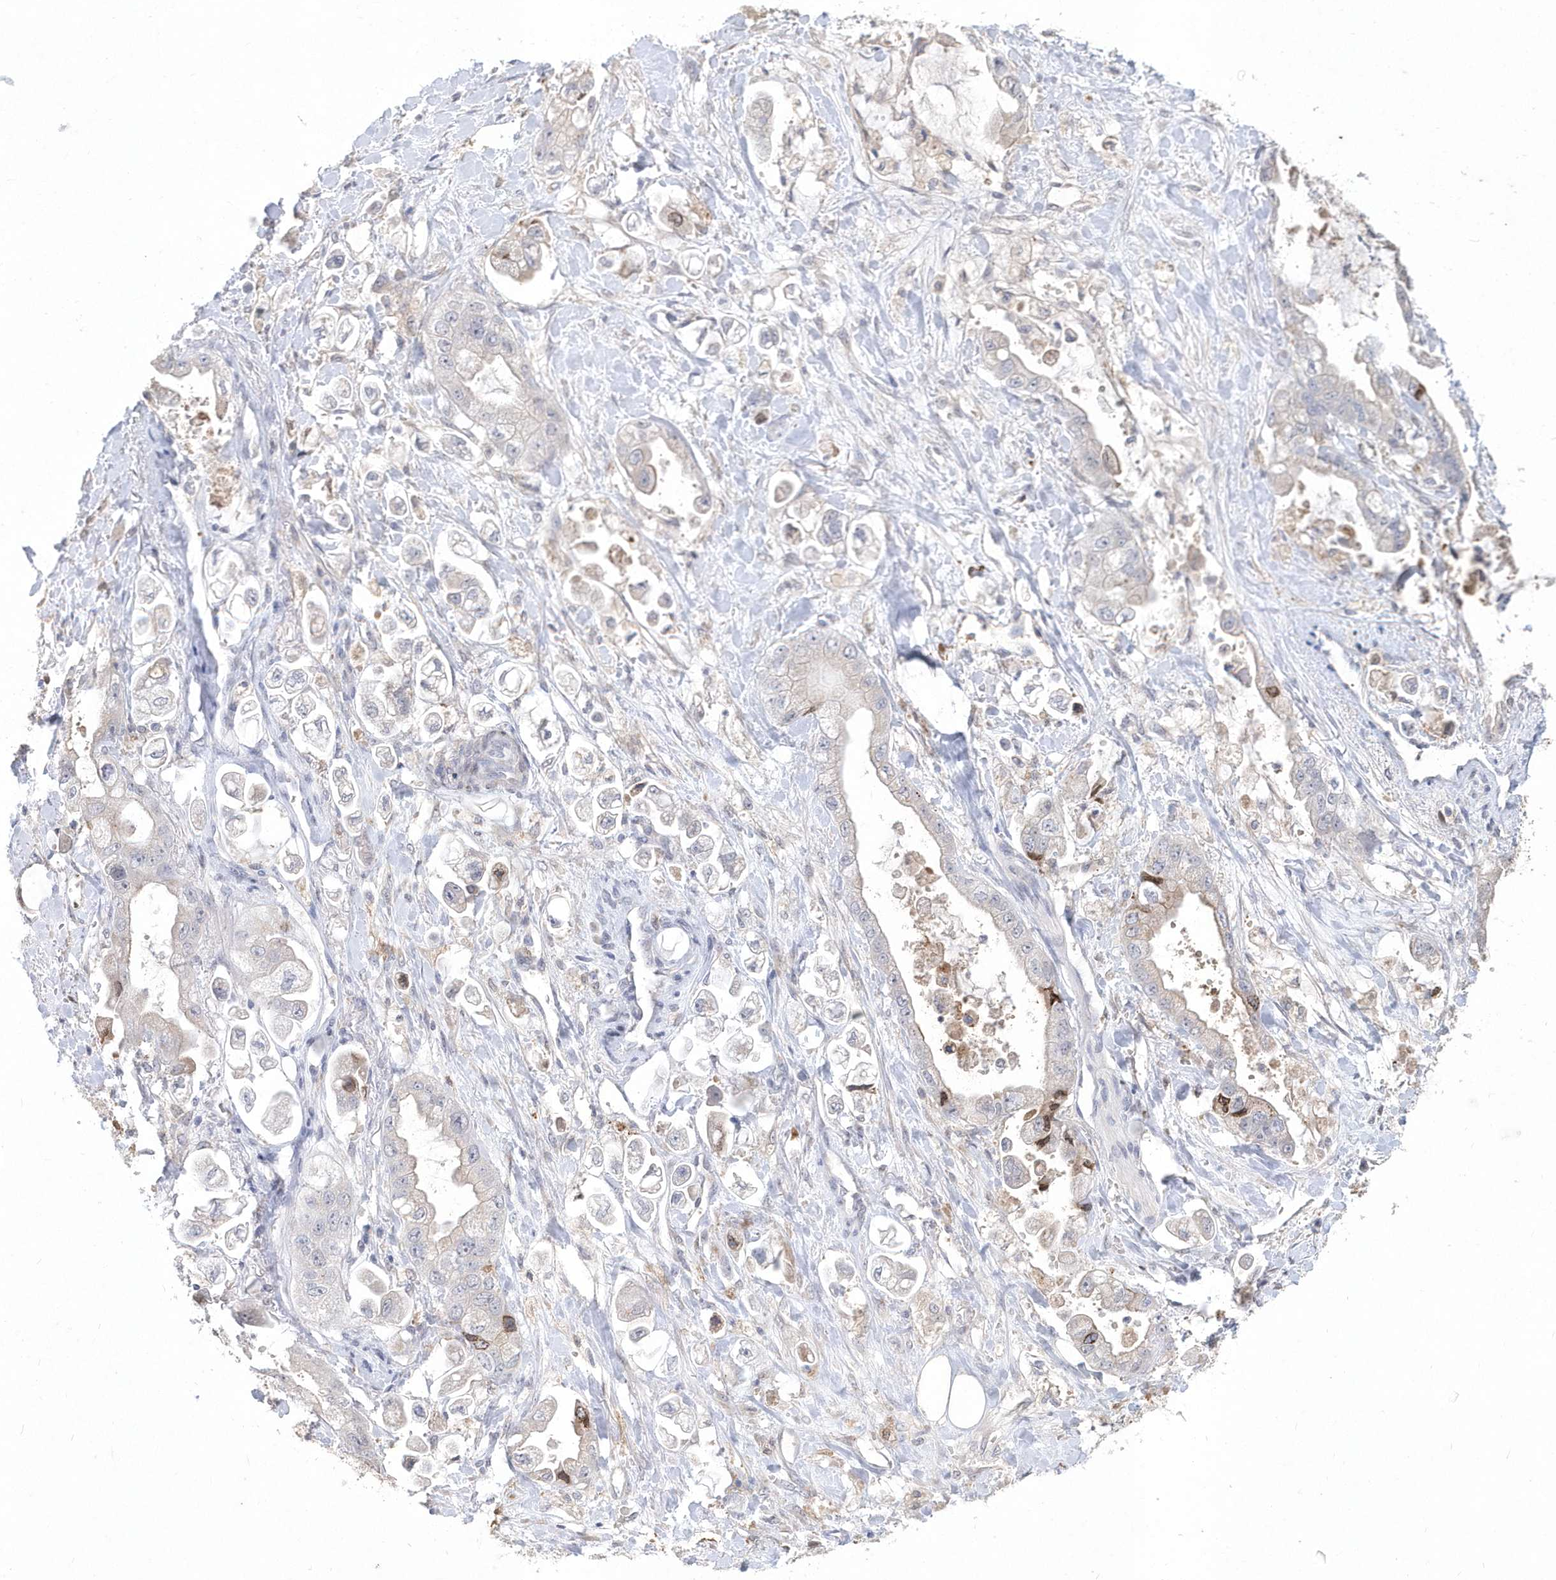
{"staining": {"intensity": "moderate", "quantity": "<25%", "location": "nuclear"}, "tissue": "stomach cancer", "cell_type": "Tumor cells", "image_type": "cancer", "snomed": [{"axis": "morphology", "description": "Adenocarcinoma, NOS"}, {"axis": "topography", "description": "Stomach"}], "caption": "Brown immunohistochemical staining in human stomach cancer exhibits moderate nuclear expression in about <25% of tumor cells.", "gene": "TSPEAR", "patient": {"sex": "male", "age": 62}}